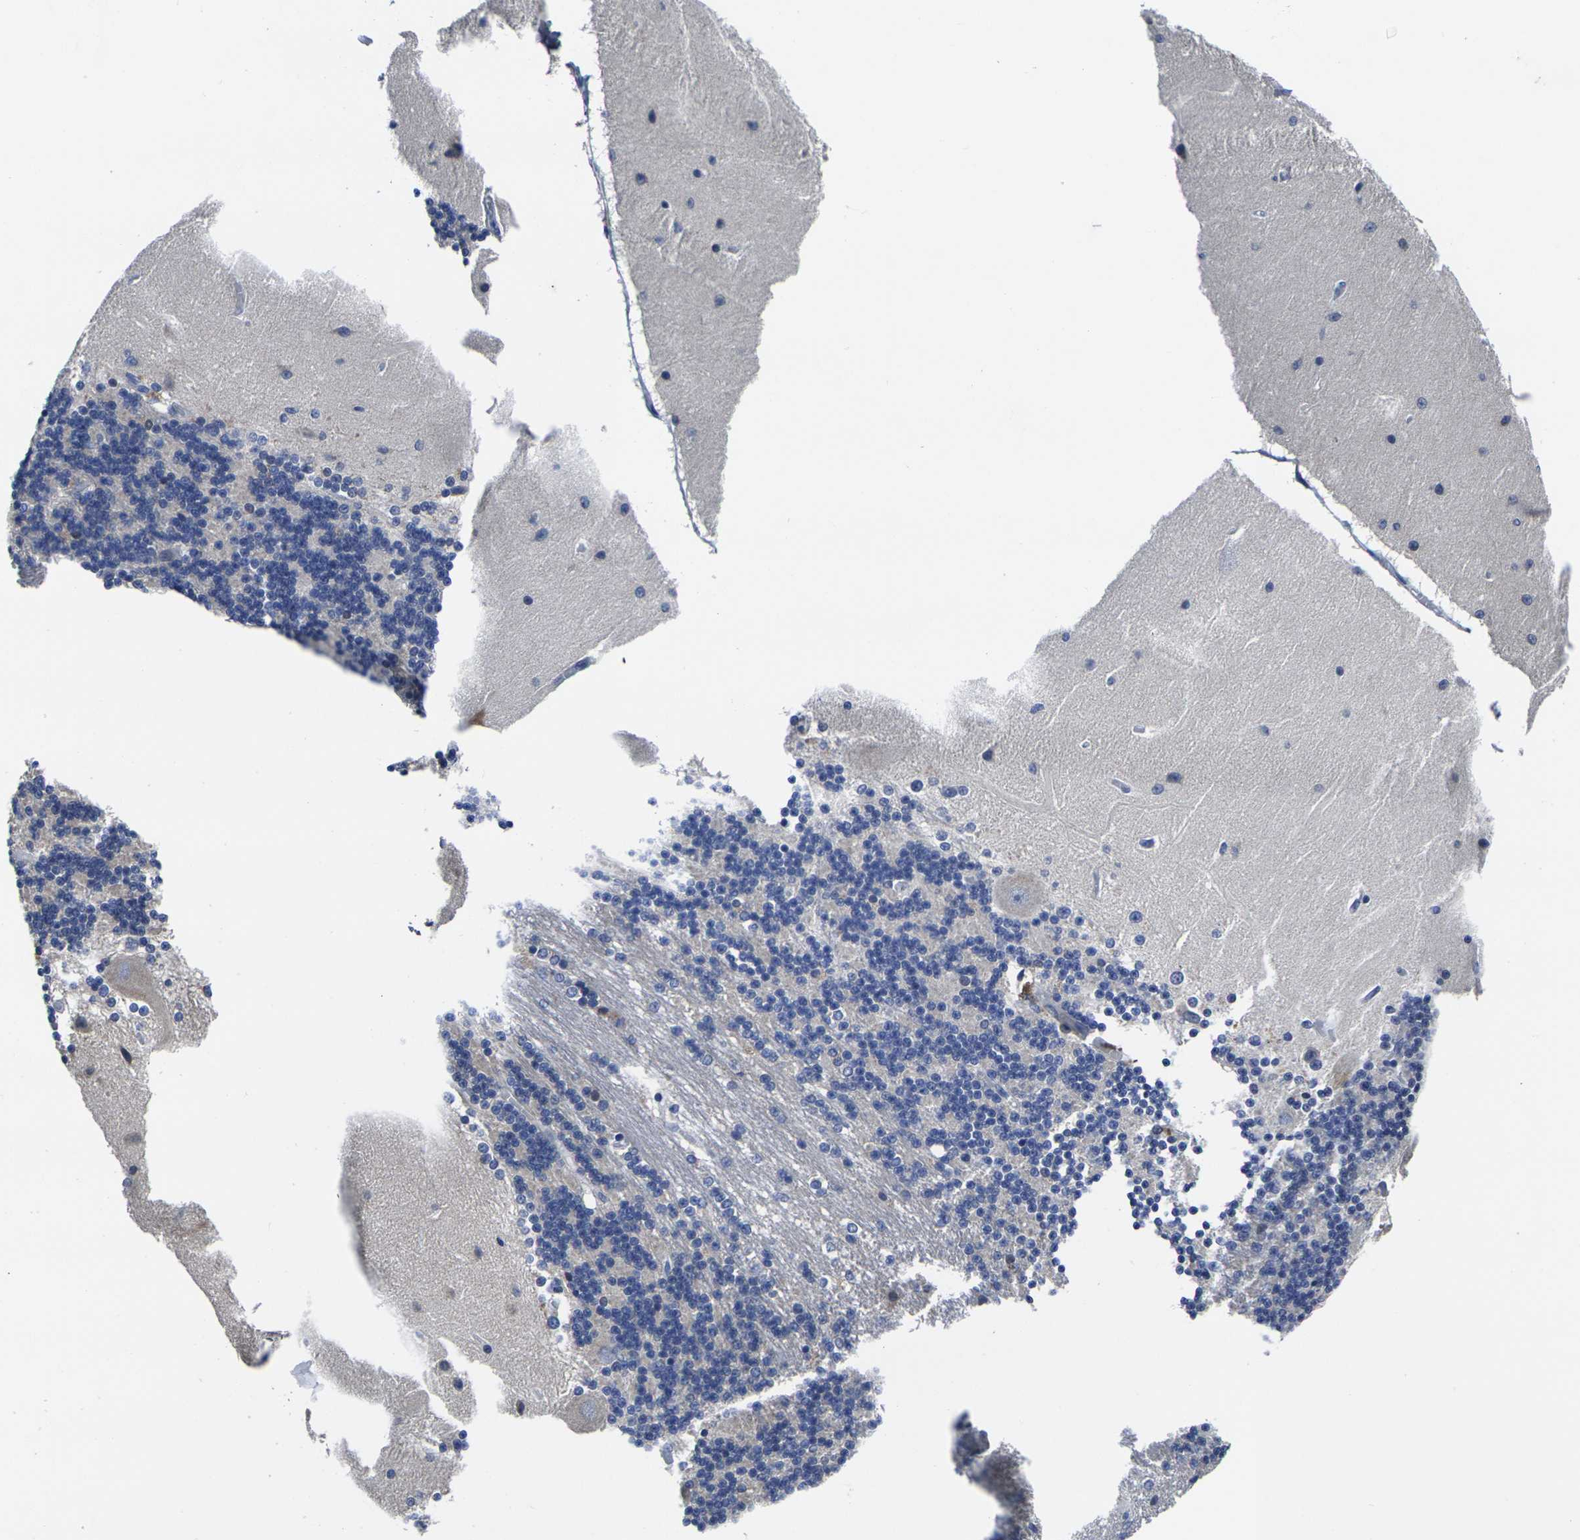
{"staining": {"intensity": "negative", "quantity": "none", "location": "none"}, "tissue": "cerebellum", "cell_type": "Cells in granular layer", "image_type": "normal", "snomed": [{"axis": "morphology", "description": "Normal tissue, NOS"}, {"axis": "topography", "description": "Cerebellum"}], "caption": "Immunohistochemistry image of unremarkable cerebellum stained for a protein (brown), which exhibits no expression in cells in granular layer.", "gene": "CYP2C8", "patient": {"sex": "female", "age": 54}}